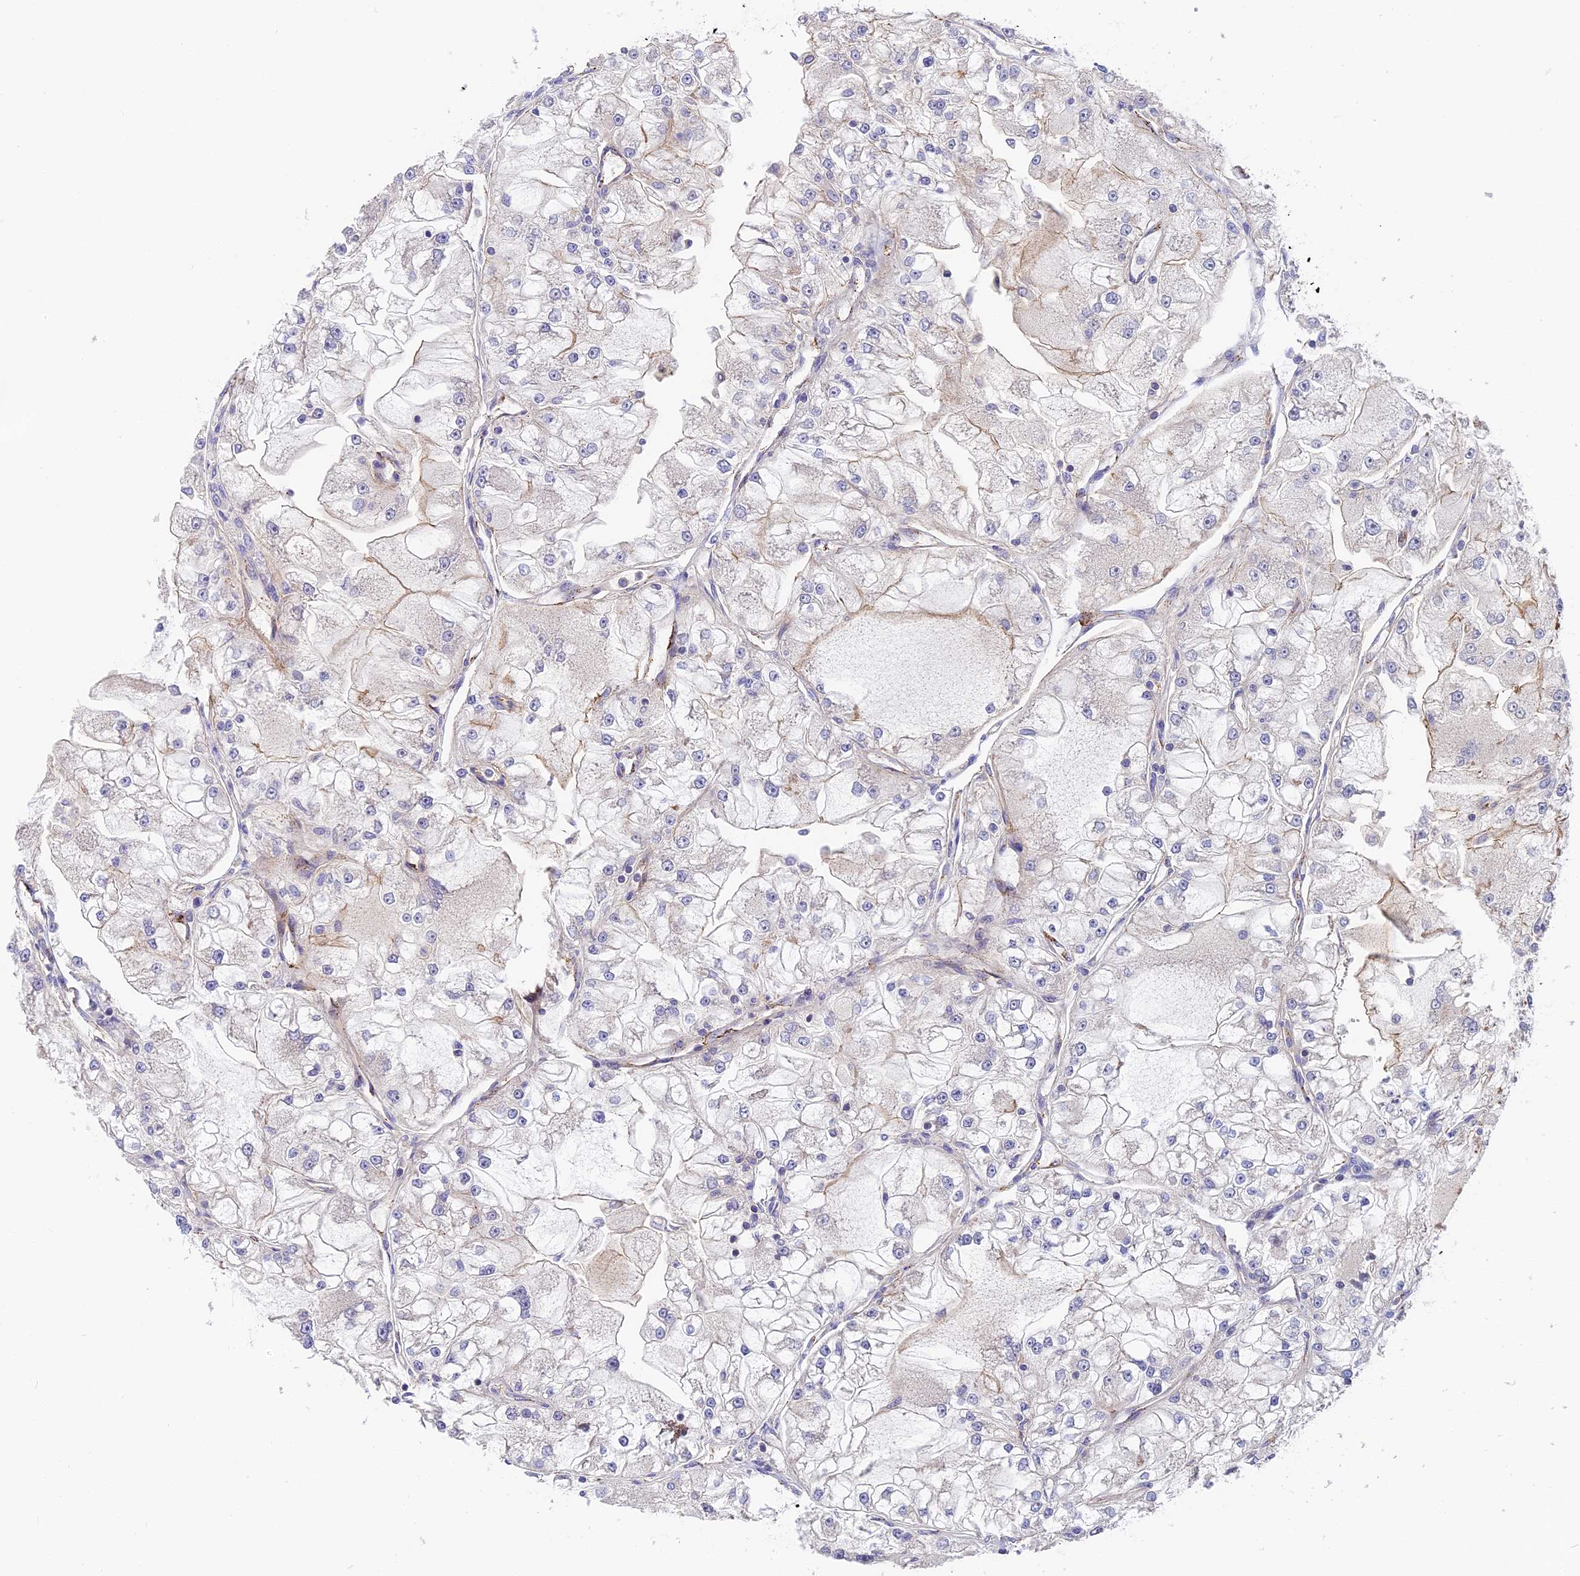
{"staining": {"intensity": "negative", "quantity": "none", "location": "none"}, "tissue": "renal cancer", "cell_type": "Tumor cells", "image_type": "cancer", "snomed": [{"axis": "morphology", "description": "Adenocarcinoma, NOS"}, {"axis": "topography", "description": "Kidney"}], "caption": "Tumor cells are negative for brown protein staining in adenocarcinoma (renal).", "gene": "MISP3", "patient": {"sex": "female", "age": 72}}